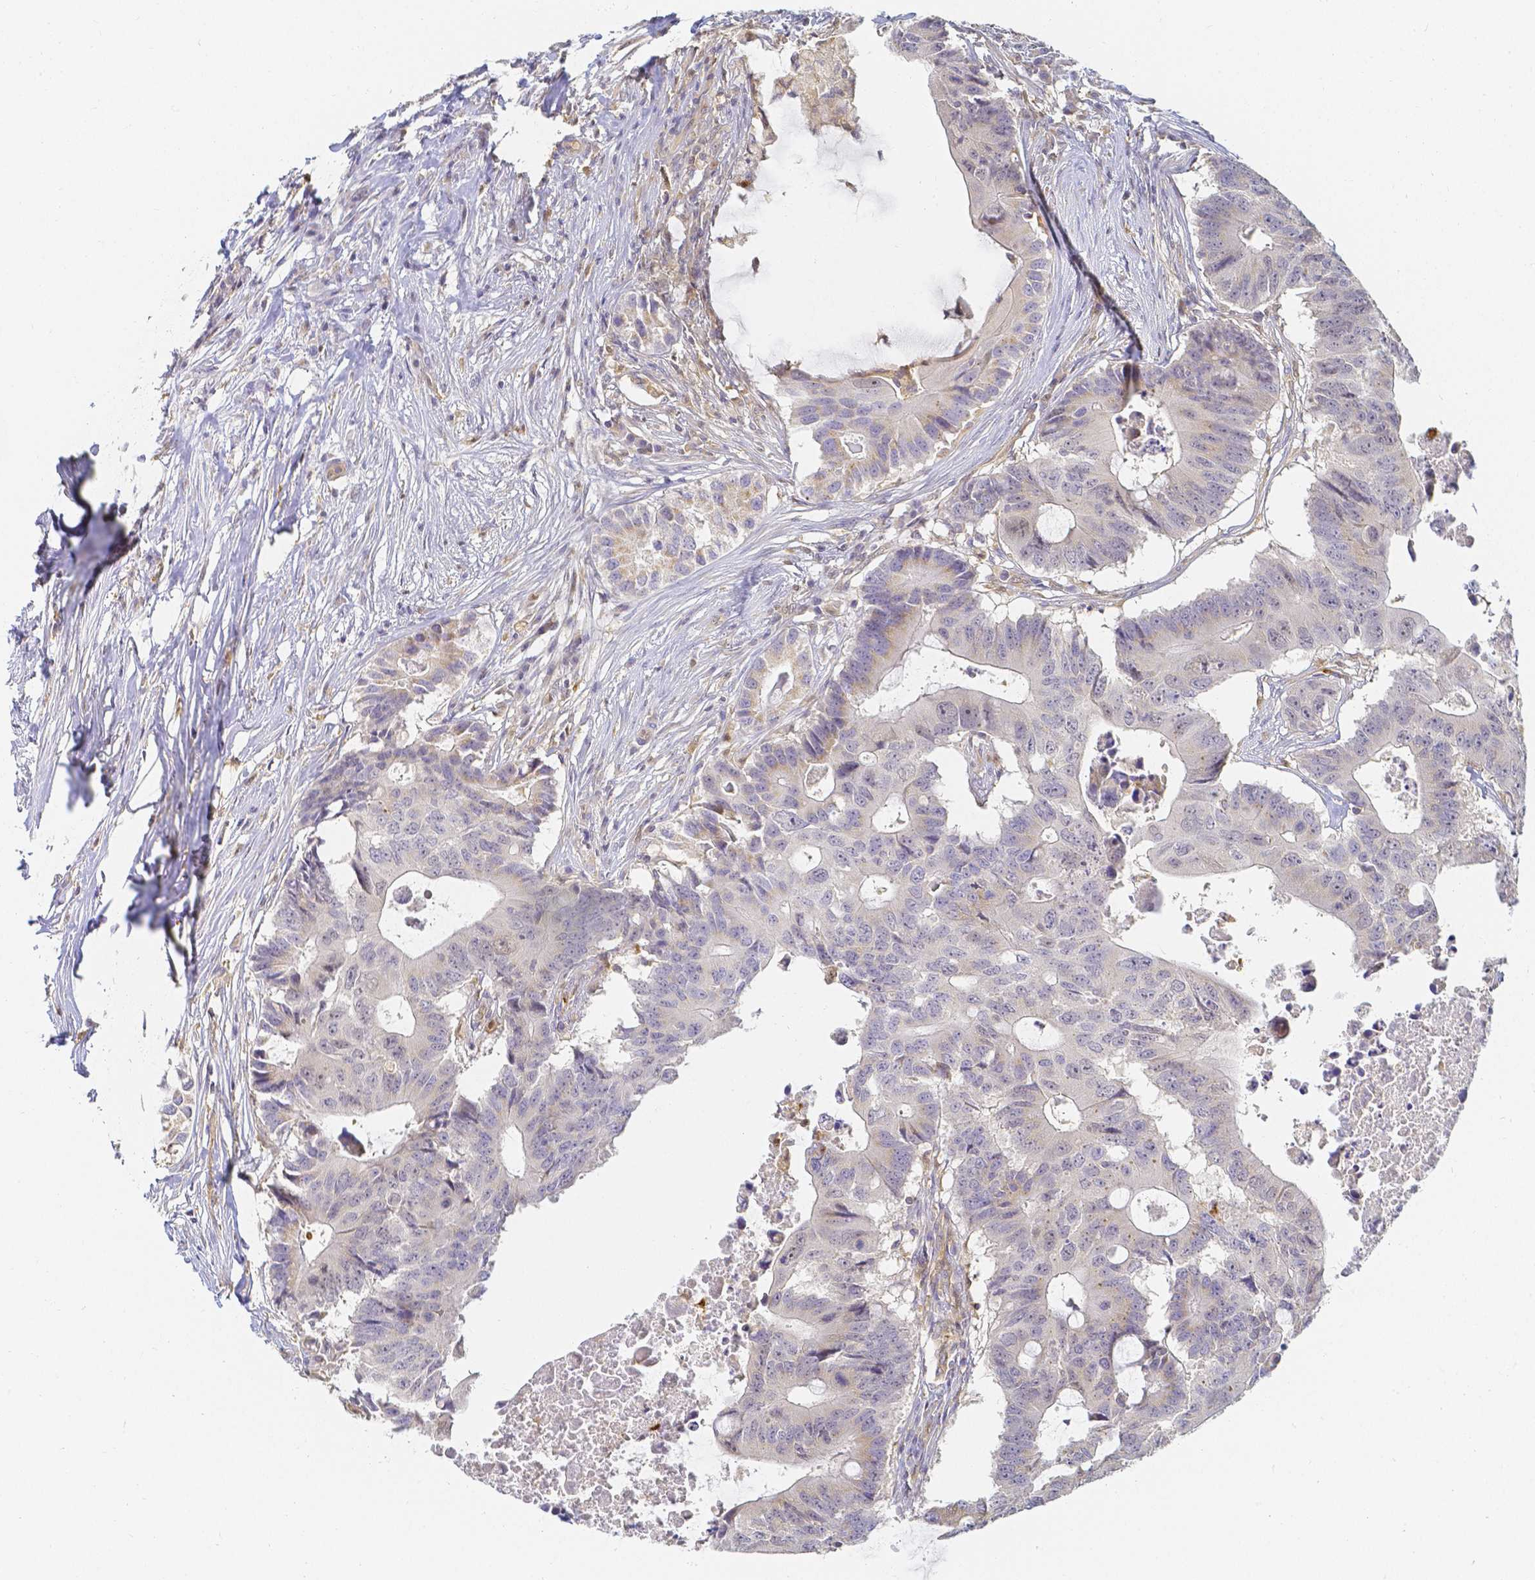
{"staining": {"intensity": "negative", "quantity": "none", "location": "none"}, "tissue": "colorectal cancer", "cell_type": "Tumor cells", "image_type": "cancer", "snomed": [{"axis": "morphology", "description": "Adenocarcinoma, NOS"}, {"axis": "topography", "description": "Colon"}], "caption": "Tumor cells are negative for protein expression in human colorectal cancer.", "gene": "KCNH1", "patient": {"sex": "male", "age": 71}}